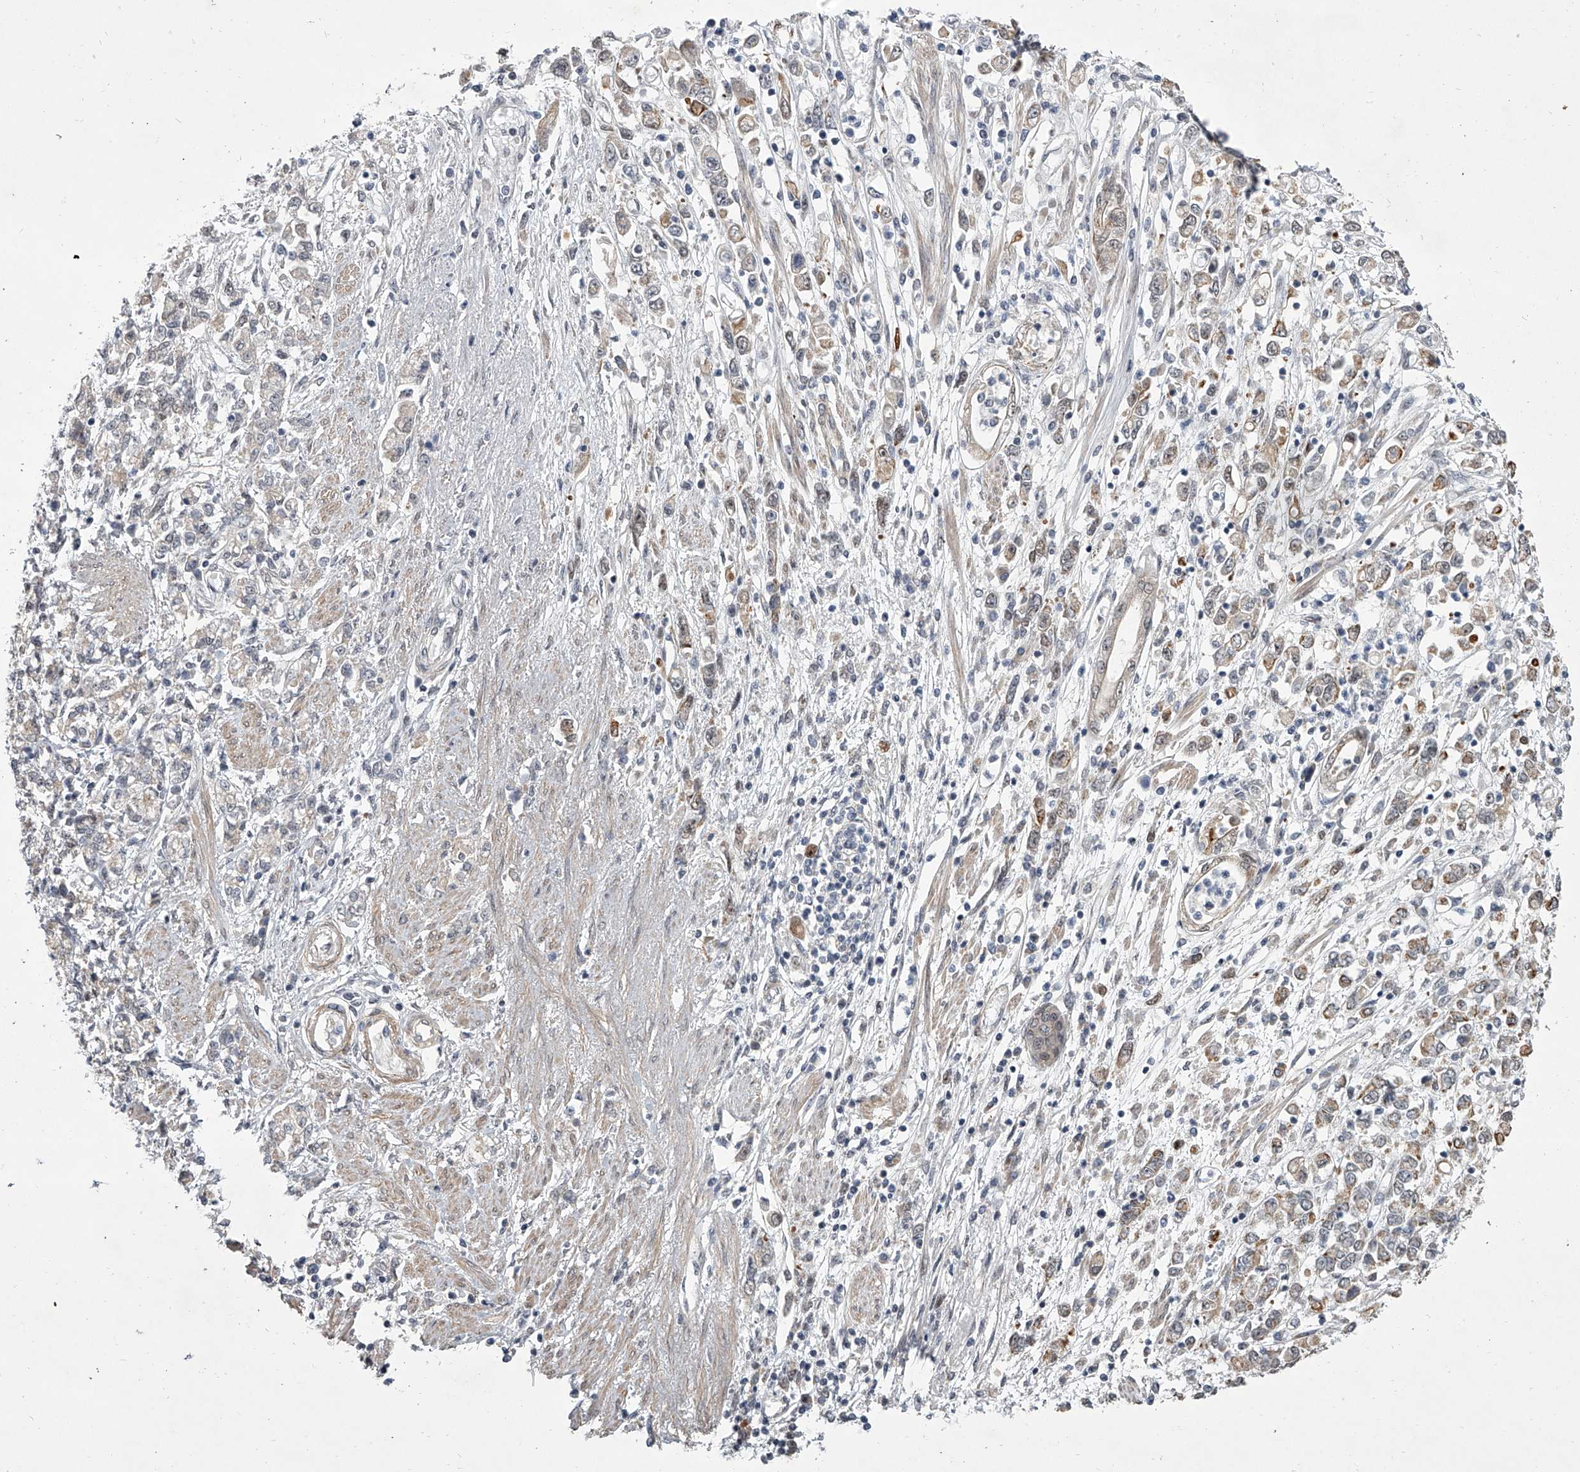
{"staining": {"intensity": "weak", "quantity": "25%-75%", "location": "cytoplasmic/membranous"}, "tissue": "stomach cancer", "cell_type": "Tumor cells", "image_type": "cancer", "snomed": [{"axis": "morphology", "description": "Adenocarcinoma, NOS"}, {"axis": "topography", "description": "Stomach"}], "caption": "Tumor cells display weak cytoplasmic/membranous expression in approximately 25%-75% of cells in stomach cancer.", "gene": "HEATR6", "patient": {"sex": "female", "age": 76}}